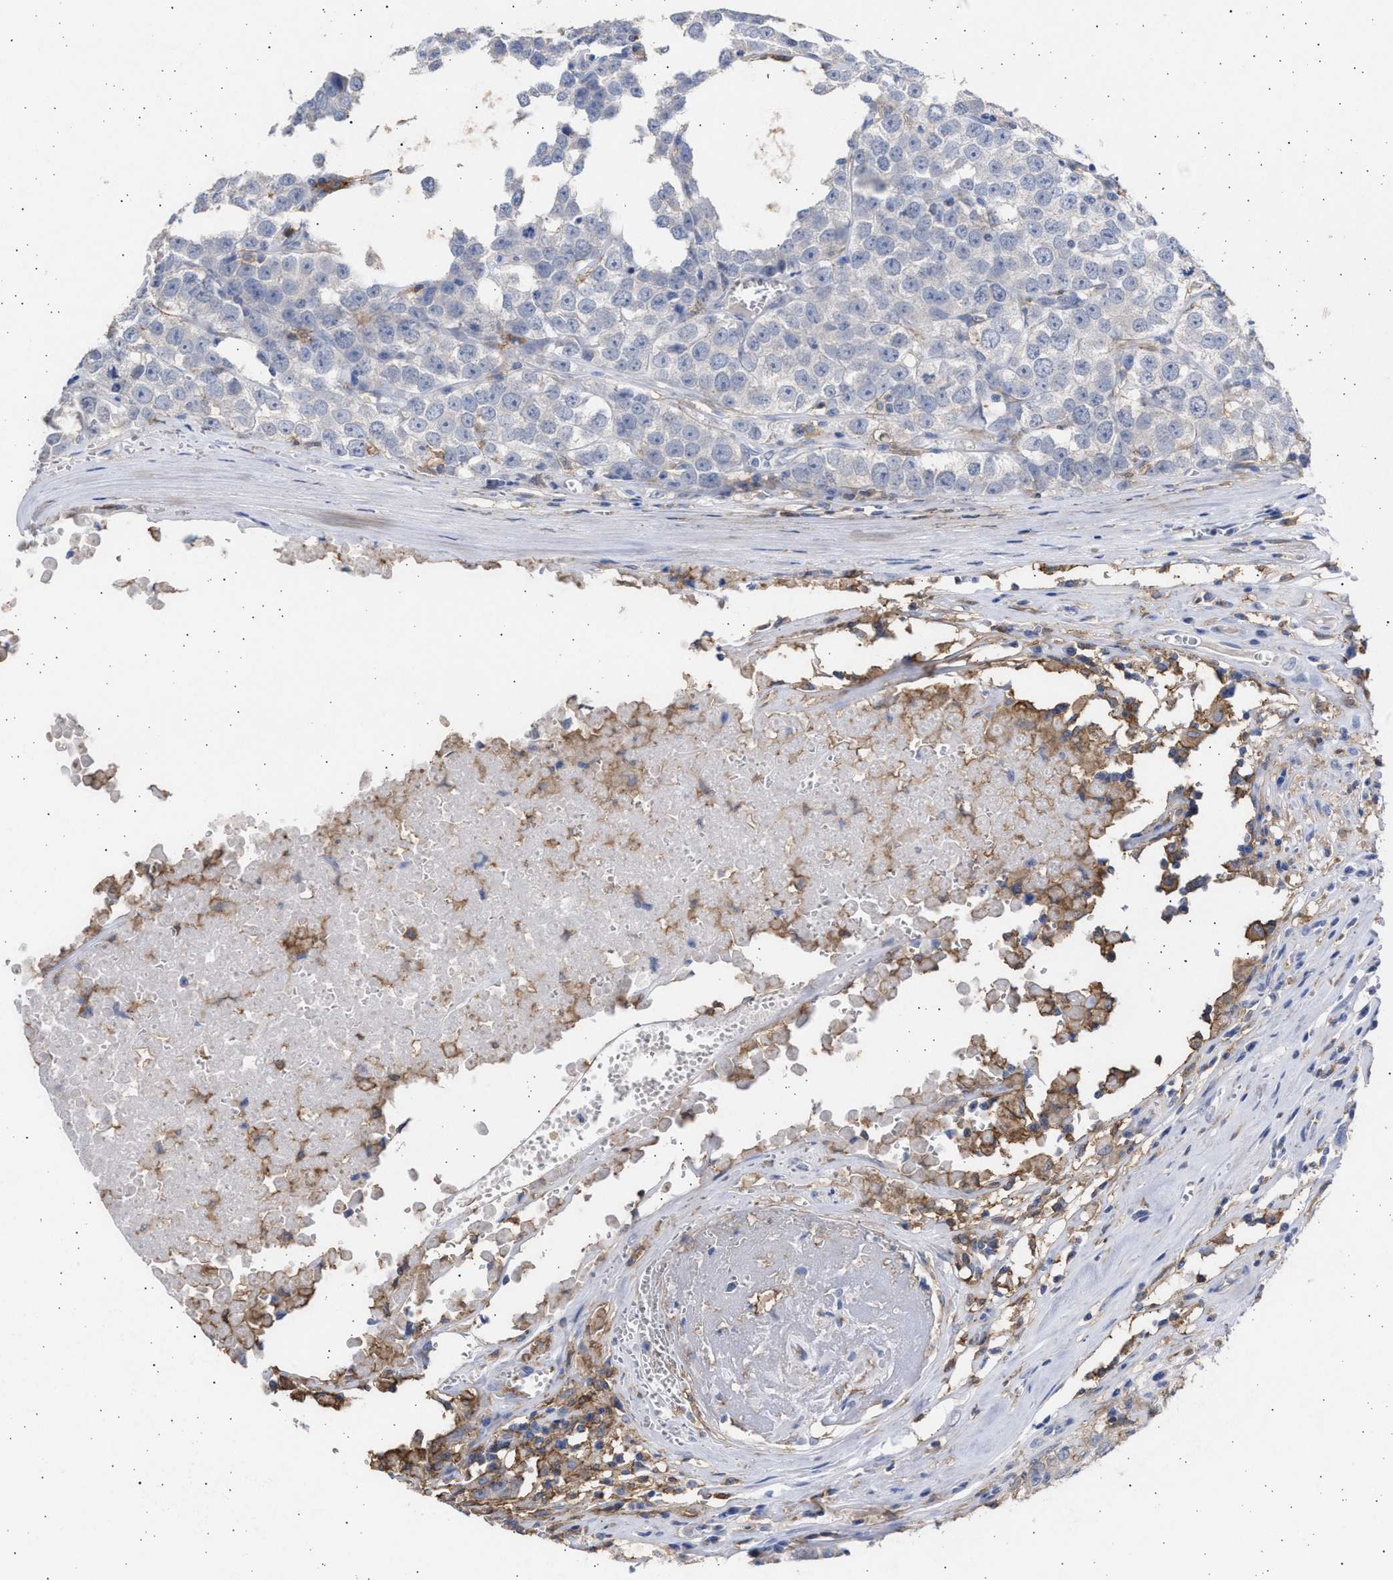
{"staining": {"intensity": "negative", "quantity": "none", "location": "none"}, "tissue": "testis cancer", "cell_type": "Tumor cells", "image_type": "cancer", "snomed": [{"axis": "morphology", "description": "Seminoma, NOS"}, {"axis": "morphology", "description": "Carcinoma, Embryonal, NOS"}, {"axis": "topography", "description": "Testis"}], "caption": "Immunohistochemistry of testis cancer exhibits no positivity in tumor cells.", "gene": "FCER1A", "patient": {"sex": "male", "age": 52}}